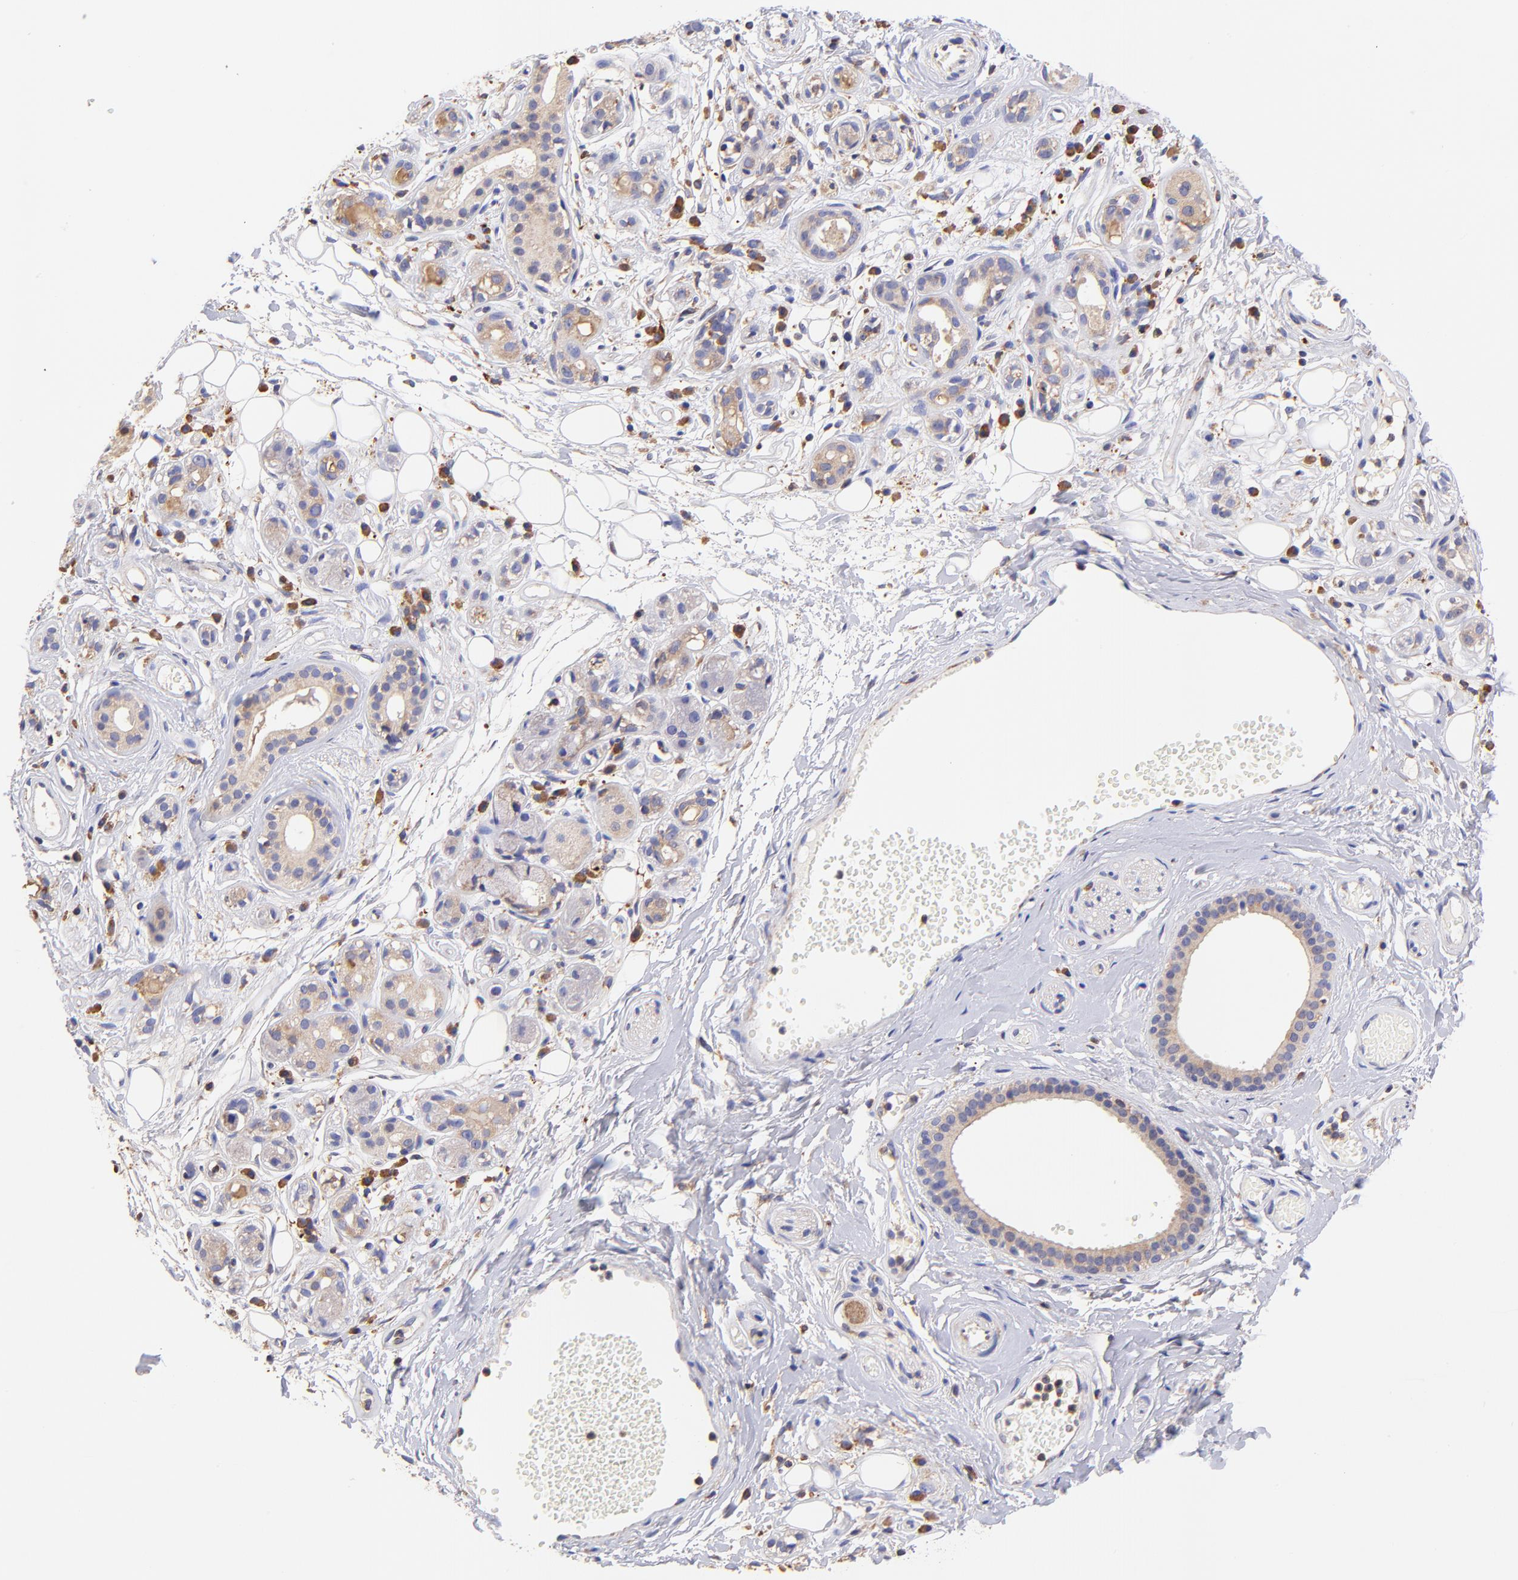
{"staining": {"intensity": "weak", "quantity": "25%-75%", "location": "cytoplasmic/membranous"}, "tissue": "salivary gland", "cell_type": "Glandular cells", "image_type": "normal", "snomed": [{"axis": "morphology", "description": "Normal tissue, NOS"}, {"axis": "topography", "description": "Salivary gland"}], "caption": "Benign salivary gland was stained to show a protein in brown. There is low levels of weak cytoplasmic/membranous staining in about 25%-75% of glandular cells. Using DAB (3,3'-diaminobenzidine) (brown) and hematoxylin (blue) stains, captured at high magnification using brightfield microscopy.", "gene": "PREX1", "patient": {"sex": "male", "age": 54}}